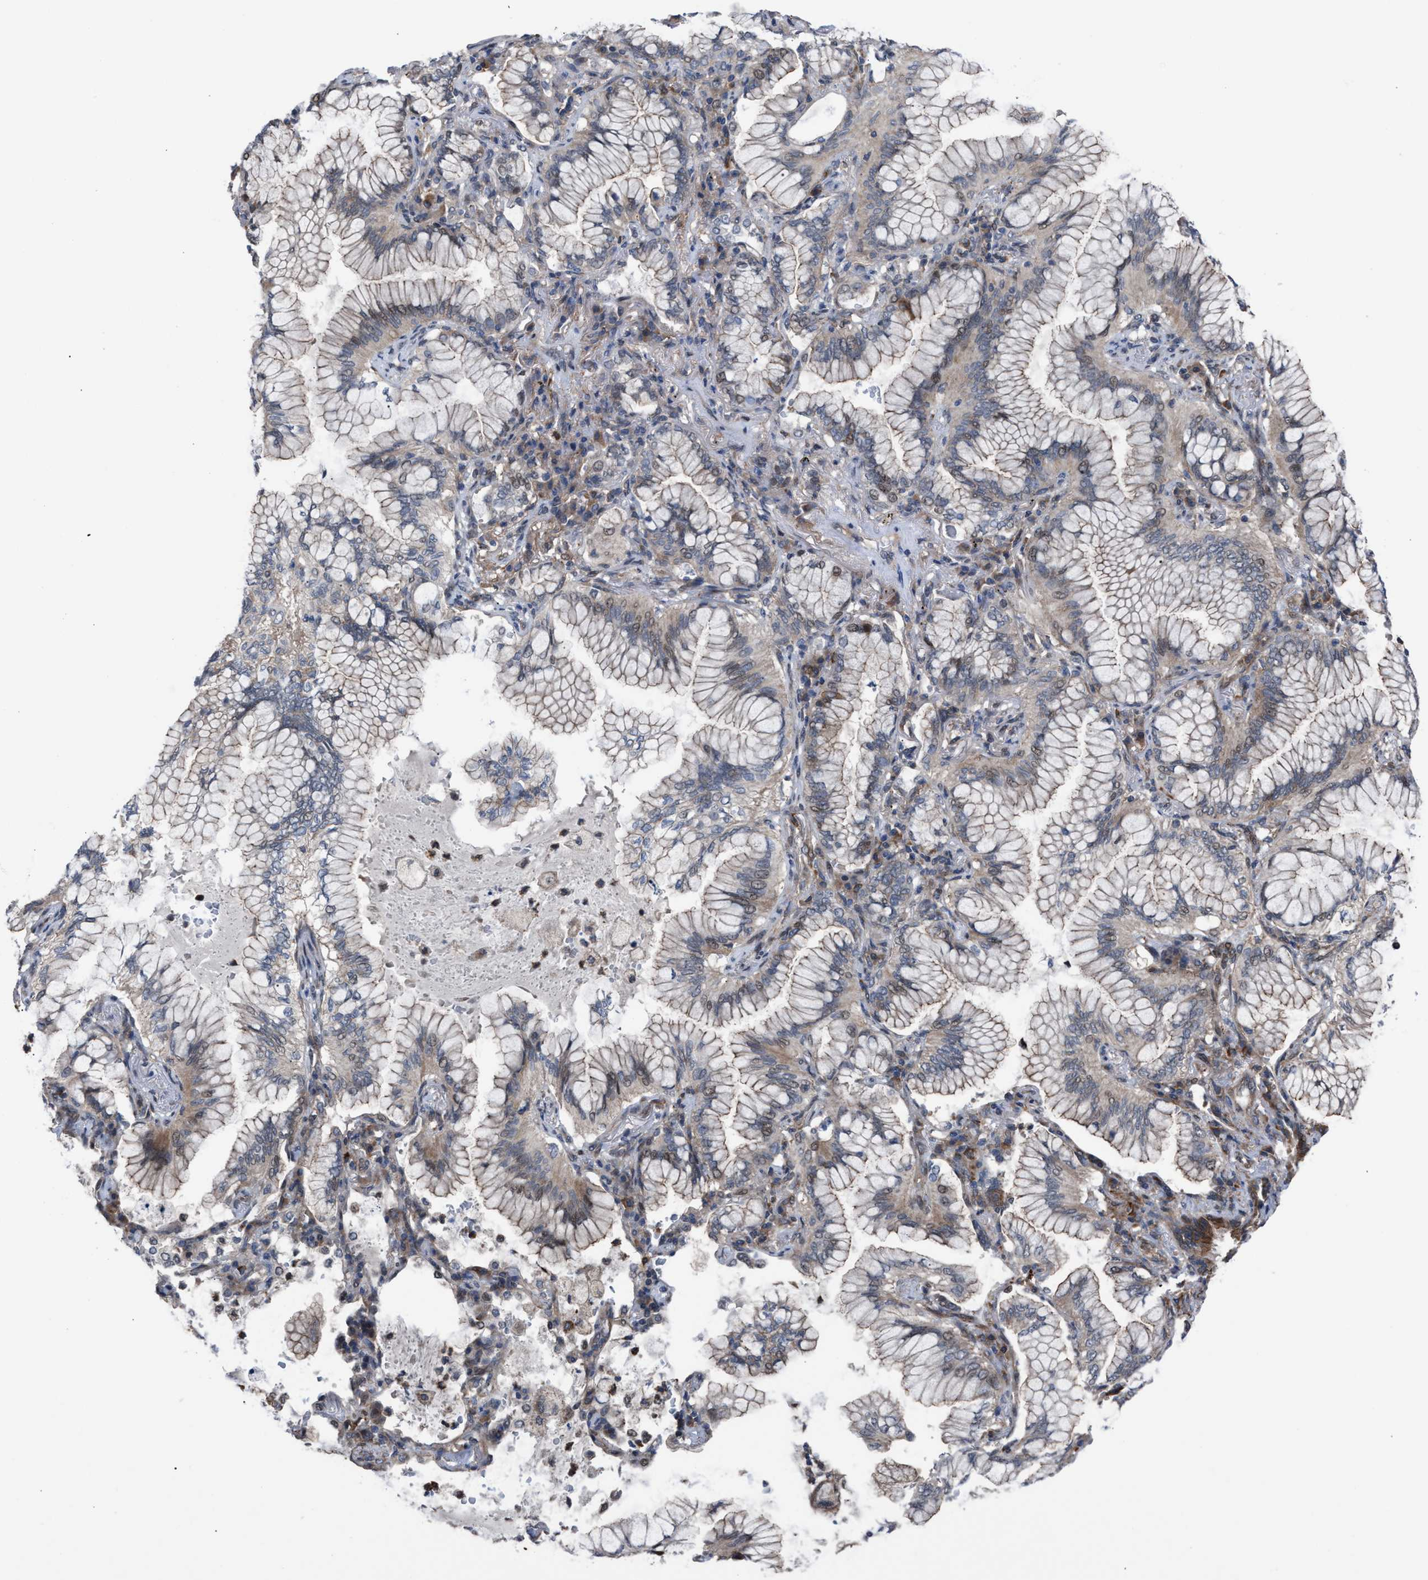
{"staining": {"intensity": "weak", "quantity": "<25%", "location": "cytoplasmic/membranous"}, "tissue": "lung cancer", "cell_type": "Tumor cells", "image_type": "cancer", "snomed": [{"axis": "morphology", "description": "Adenocarcinoma, NOS"}, {"axis": "topography", "description": "Lung"}], "caption": "Protein analysis of lung cancer displays no significant positivity in tumor cells.", "gene": "TP53BP2", "patient": {"sex": "female", "age": 70}}